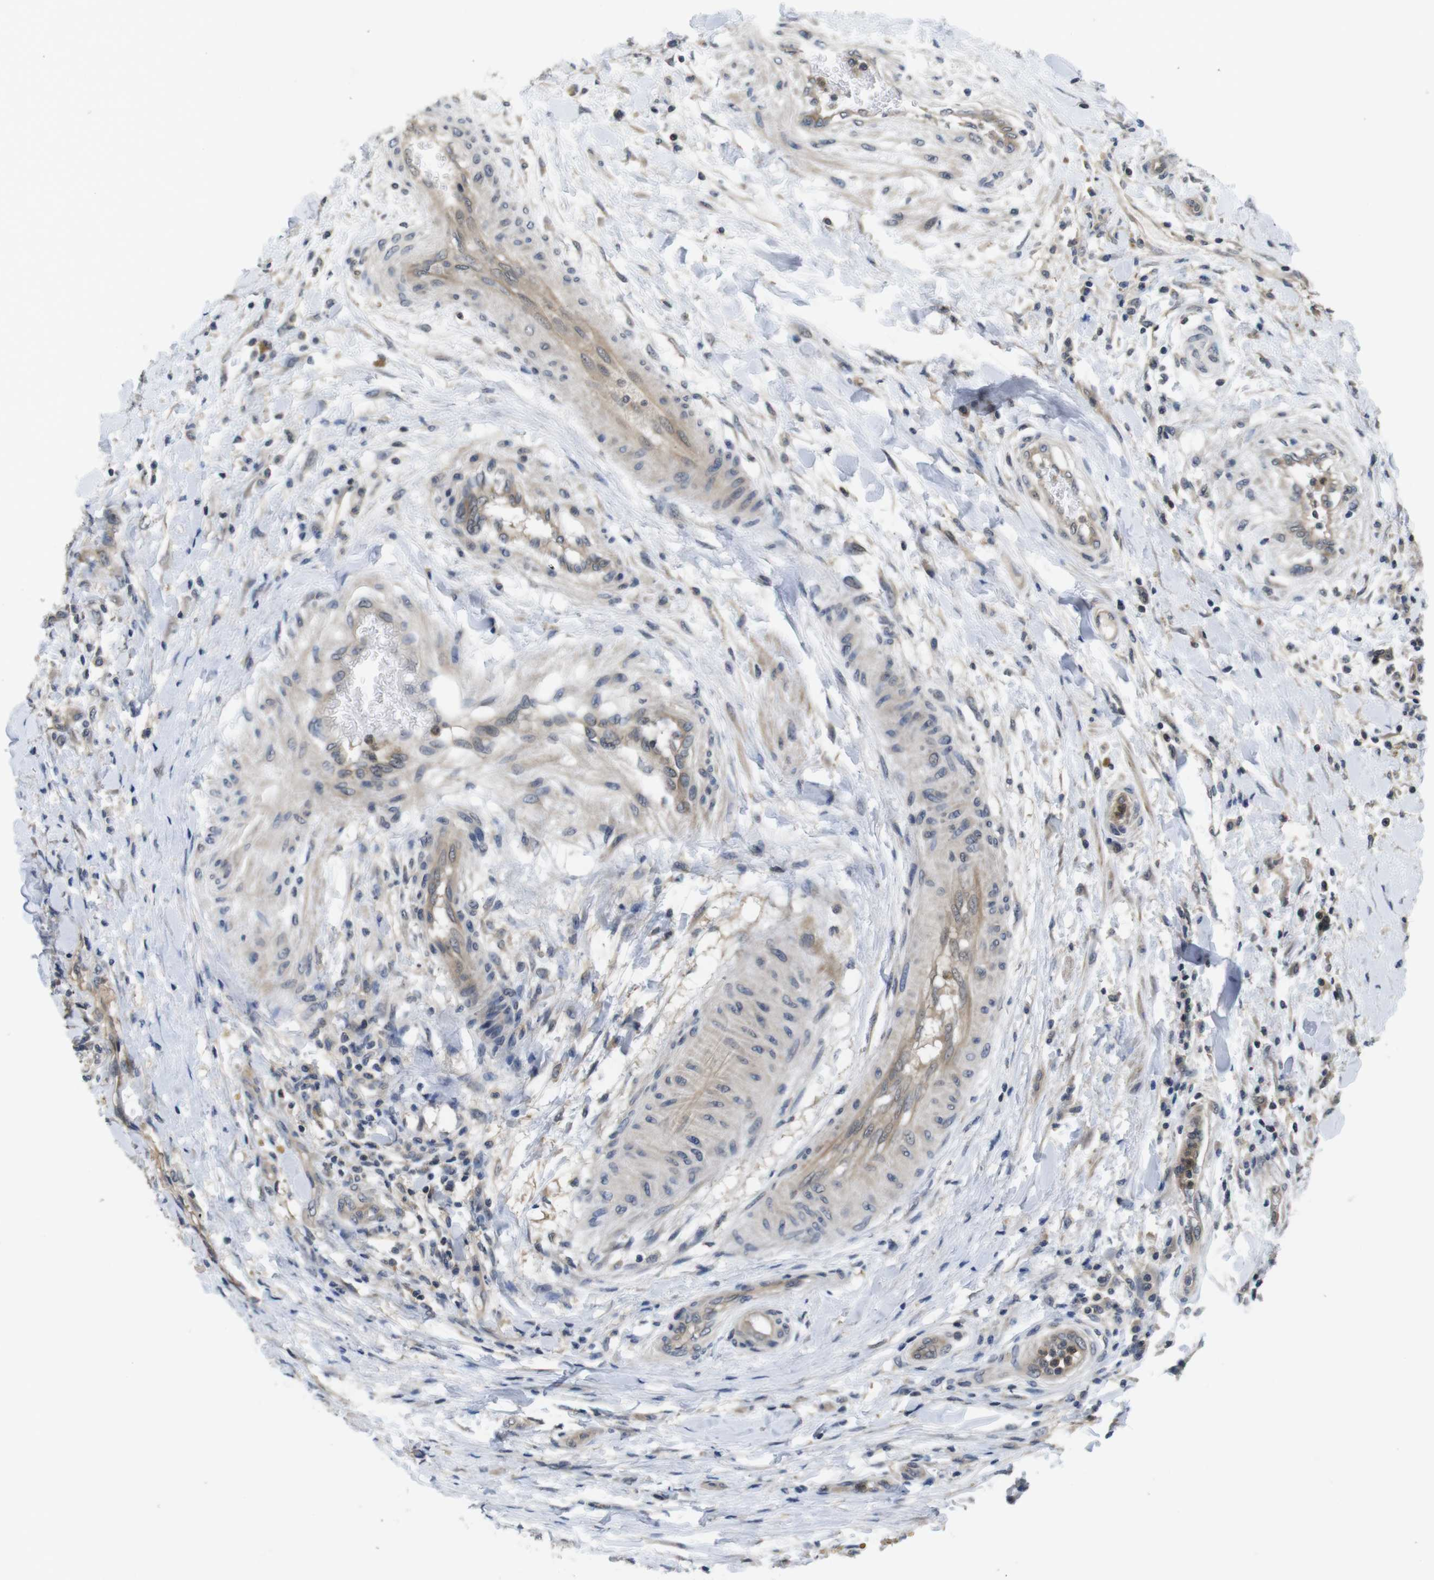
{"staining": {"intensity": "negative", "quantity": "none", "location": "none"}, "tissue": "testis cancer", "cell_type": "Tumor cells", "image_type": "cancer", "snomed": [{"axis": "morphology", "description": "Seminoma, NOS"}, {"axis": "topography", "description": "Testis"}], "caption": "Immunohistochemical staining of human seminoma (testis) shows no significant expression in tumor cells.", "gene": "FADD", "patient": {"sex": "male", "age": 59}}